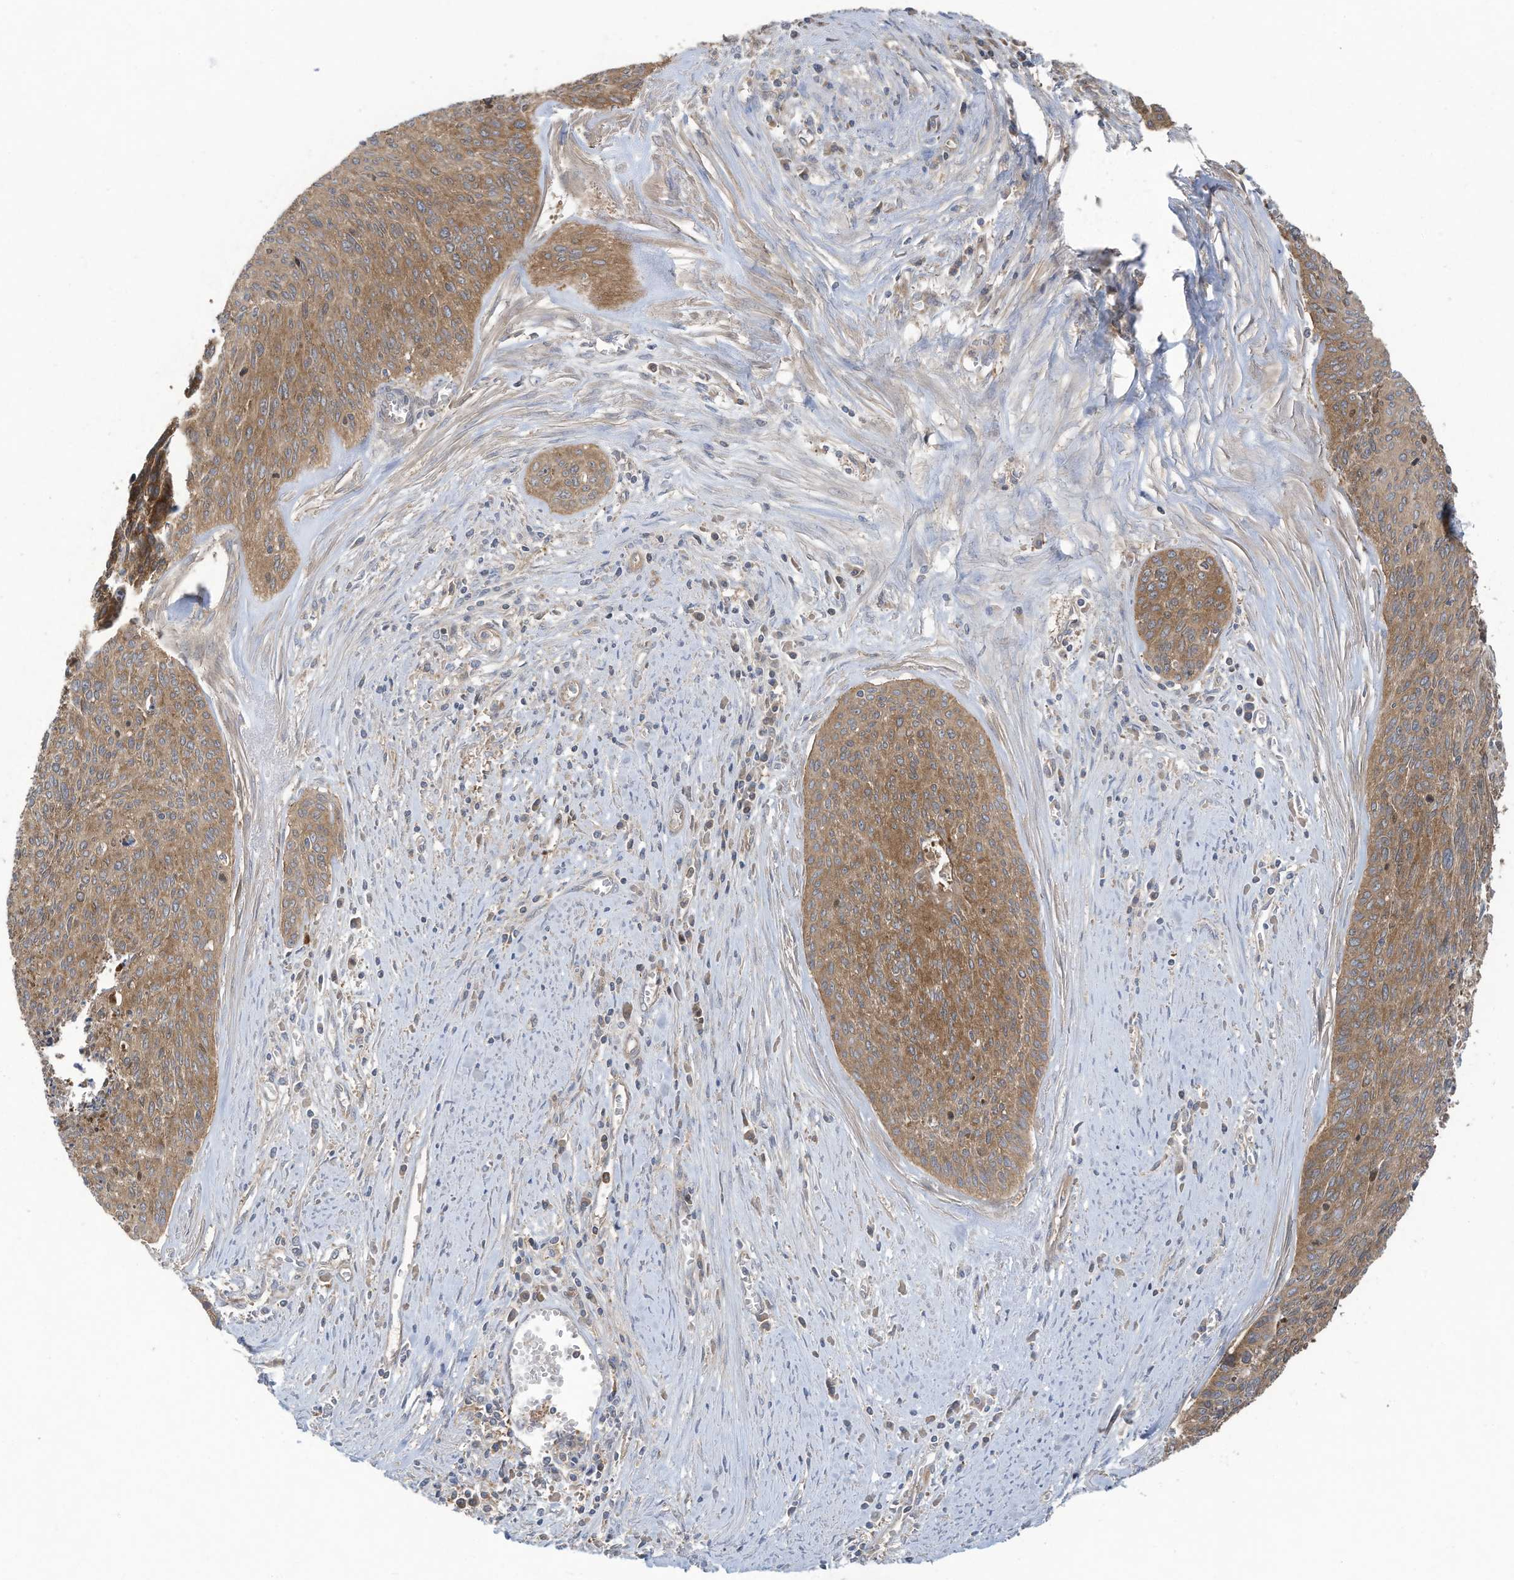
{"staining": {"intensity": "moderate", "quantity": ">75%", "location": "cytoplasmic/membranous"}, "tissue": "cervical cancer", "cell_type": "Tumor cells", "image_type": "cancer", "snomed": [{"axis": "morphology", "description": "Squamous cell carcinoma, NOS"}, {"axis": "topography", "description": "Cervix"}], "caption": "Immunohistochemical staining of cervical cancer shows medium levels of moderate cytoplasmic/membranous protein staining in about >75% of tumor cells. (IHC, brightfield microscopy, high magnification).", "gene": "OLA1", "patient": {"sex": "female", "age": 55}}